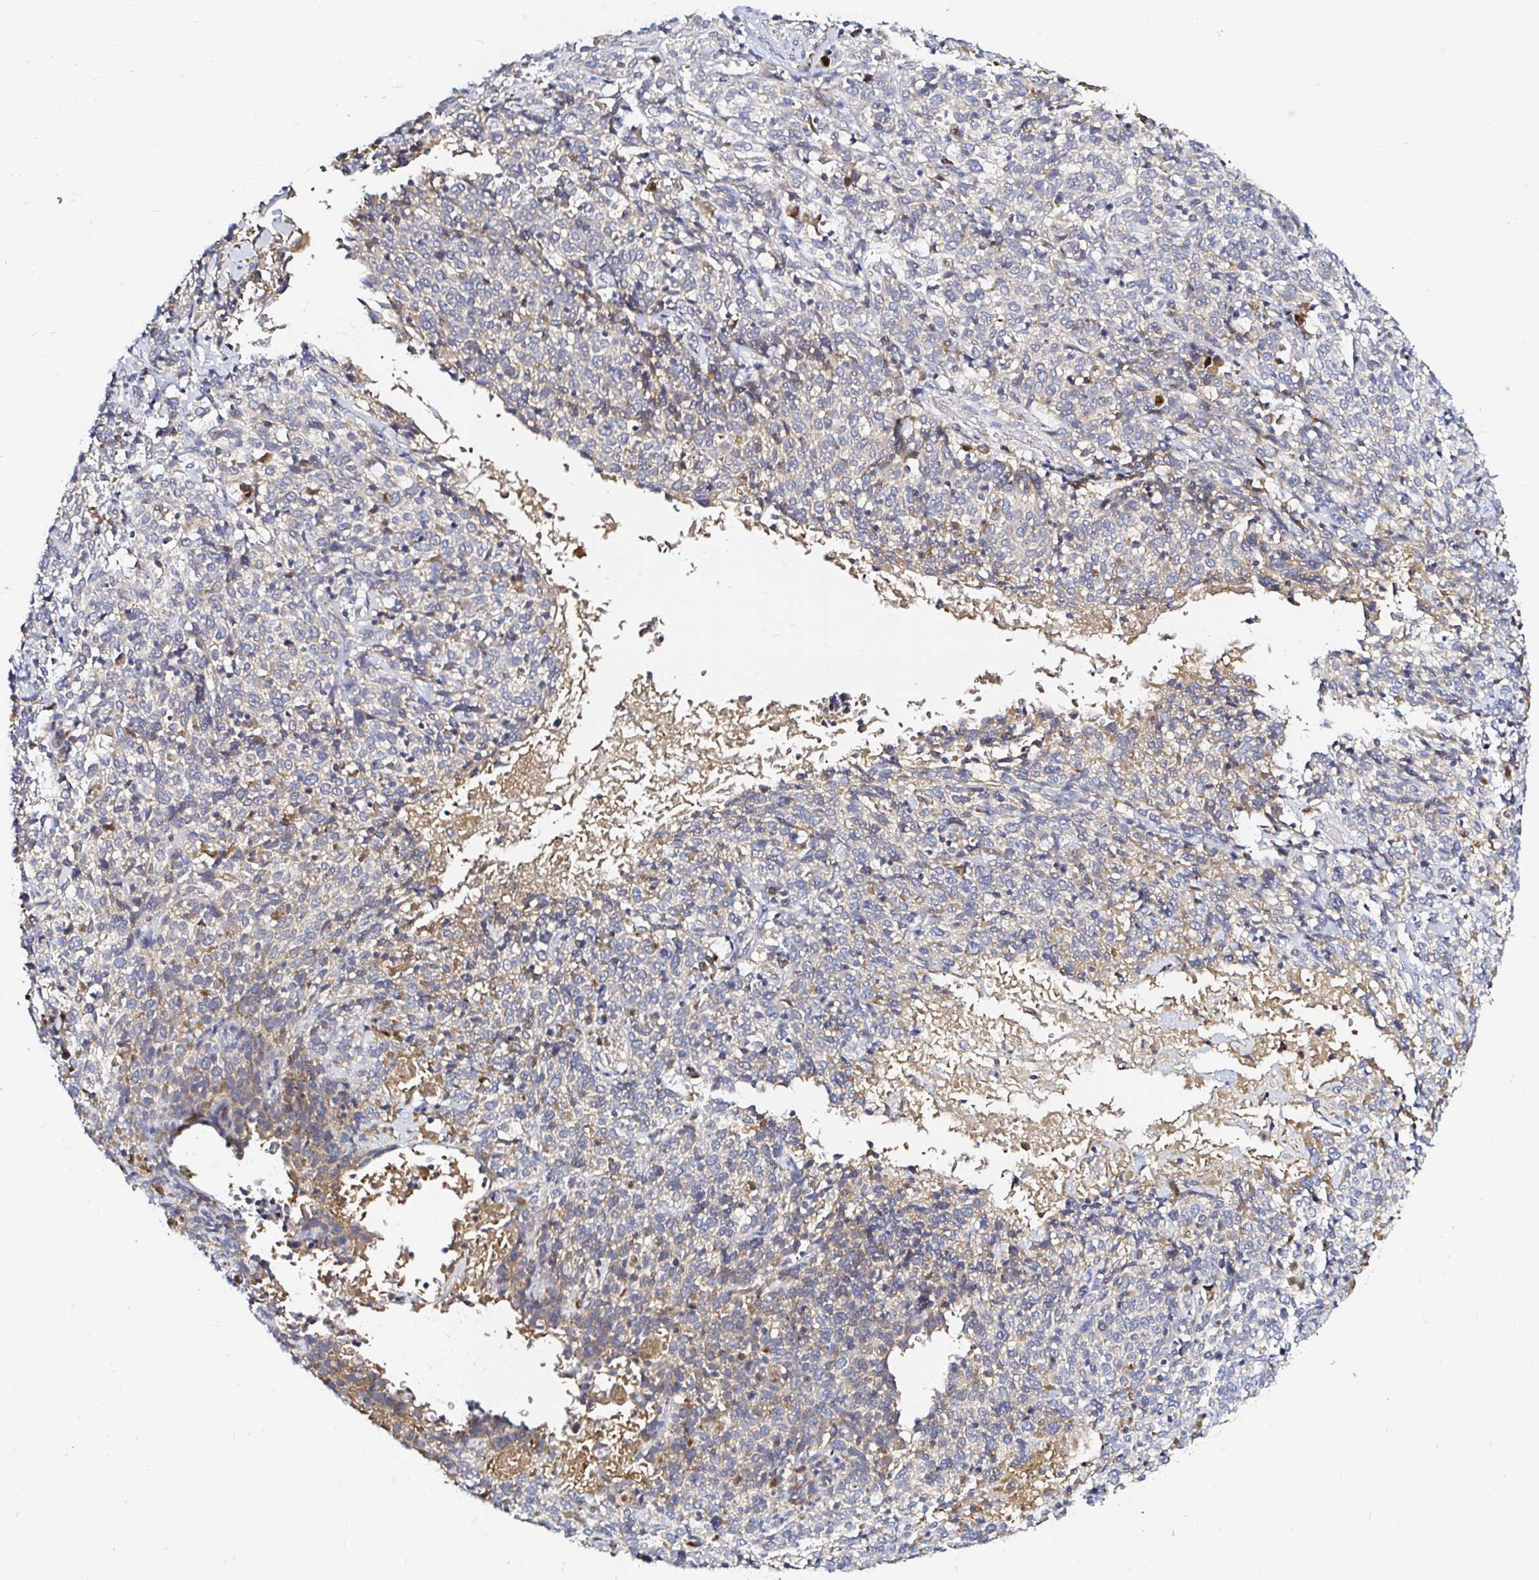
{"staining": {"intensity": "negative", "quantity": "none", "location": "none"}, "tissue": "cervical cancer", "cell_type": "Tumor cells", "image_type": "cancer", "snomed": [{"axis": "morphology", "description": "Squamous cell carcinoma, NOS"}, {"axis": "topography", "description": "Cervix"}], "caption": "Immunohistochemistry (IHC) of human squamous cell carcinoma (cervical) demonstrates no staining in tumor cells.", "gene": "ARHGEF37", "patient": {"sex": "female", "age": 46}}